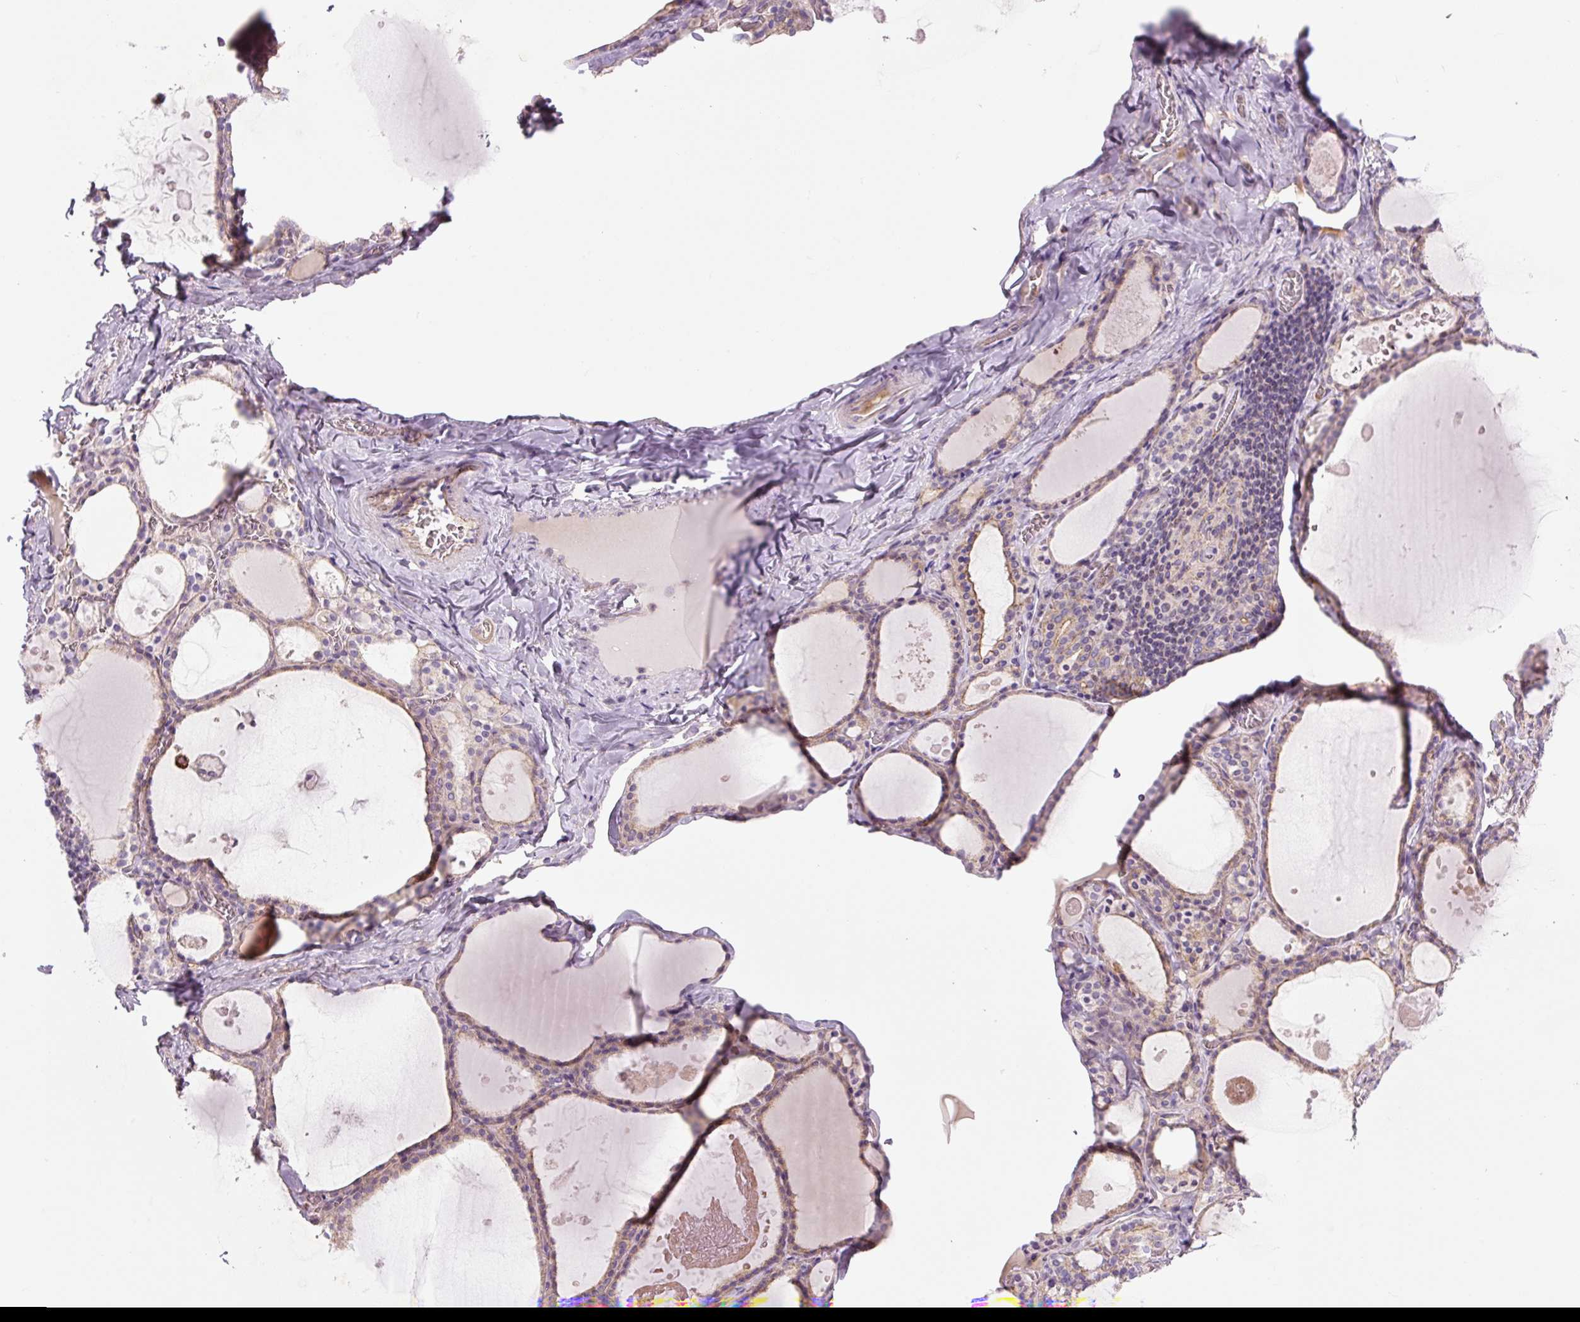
{"staining": {"intensity": "weak", "quantity": ">75%", "location": "cytoplasmic/membranous"}, "tissue": "thyroid gland", "cell_type": "Glandular cells", "image_type": "normal", "snomed": [{"axis": "morphology", "description": "Normal tissue, NOS"}, {"axis": "topography", "description": "Thyroid gland"}], "caption": "Immunohistochemistry (IHC) micrograph of unremarkable human thyroid gland stained for a protein (brown), which shows low levels of weak cytoplasmic/membranous staining in about >75% of glandular cells.", "gene": "CCNI2", "patient": {"sex": "male", "age": 56}}